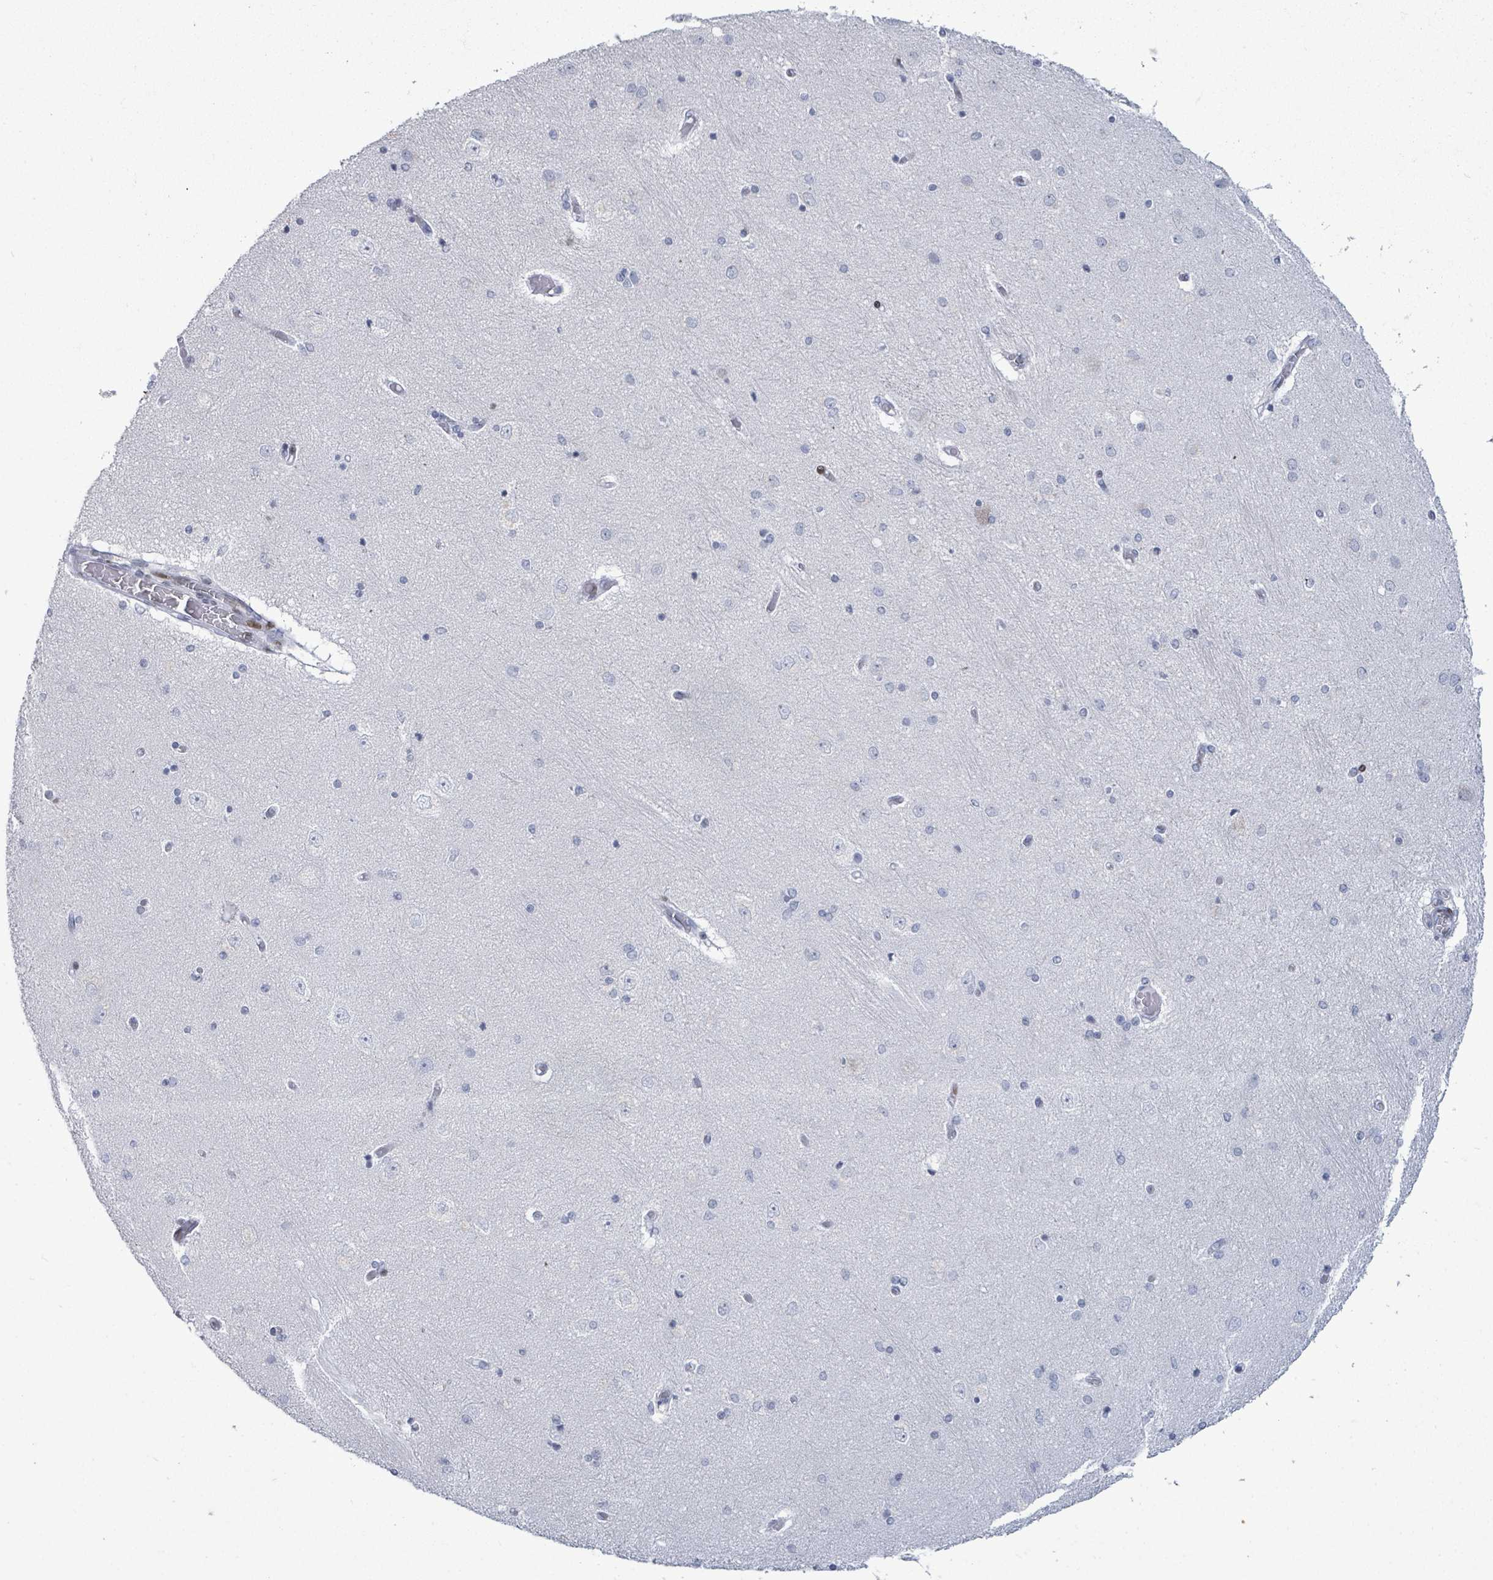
{"staining": {"intensity": "negative", "quantity": "none", "location": "none"}, "tissue": "hippocampus", "cell_type": "Glial cells", "image_type": "normal", "snomed": [{"axis": "morphology", "description": "Normal tissue, NOS"}, {"axis": "topography", "description": "Hippocampus"}], "caption": "A micrograph of hippocampus stained for a protein demonstrates no brown staining in glial cells. (Immunohistochemistry (ihc), brightfield microscopy, high magnification).", "gene": "MALL", "patient": {"sex": "female", "age": 54}}